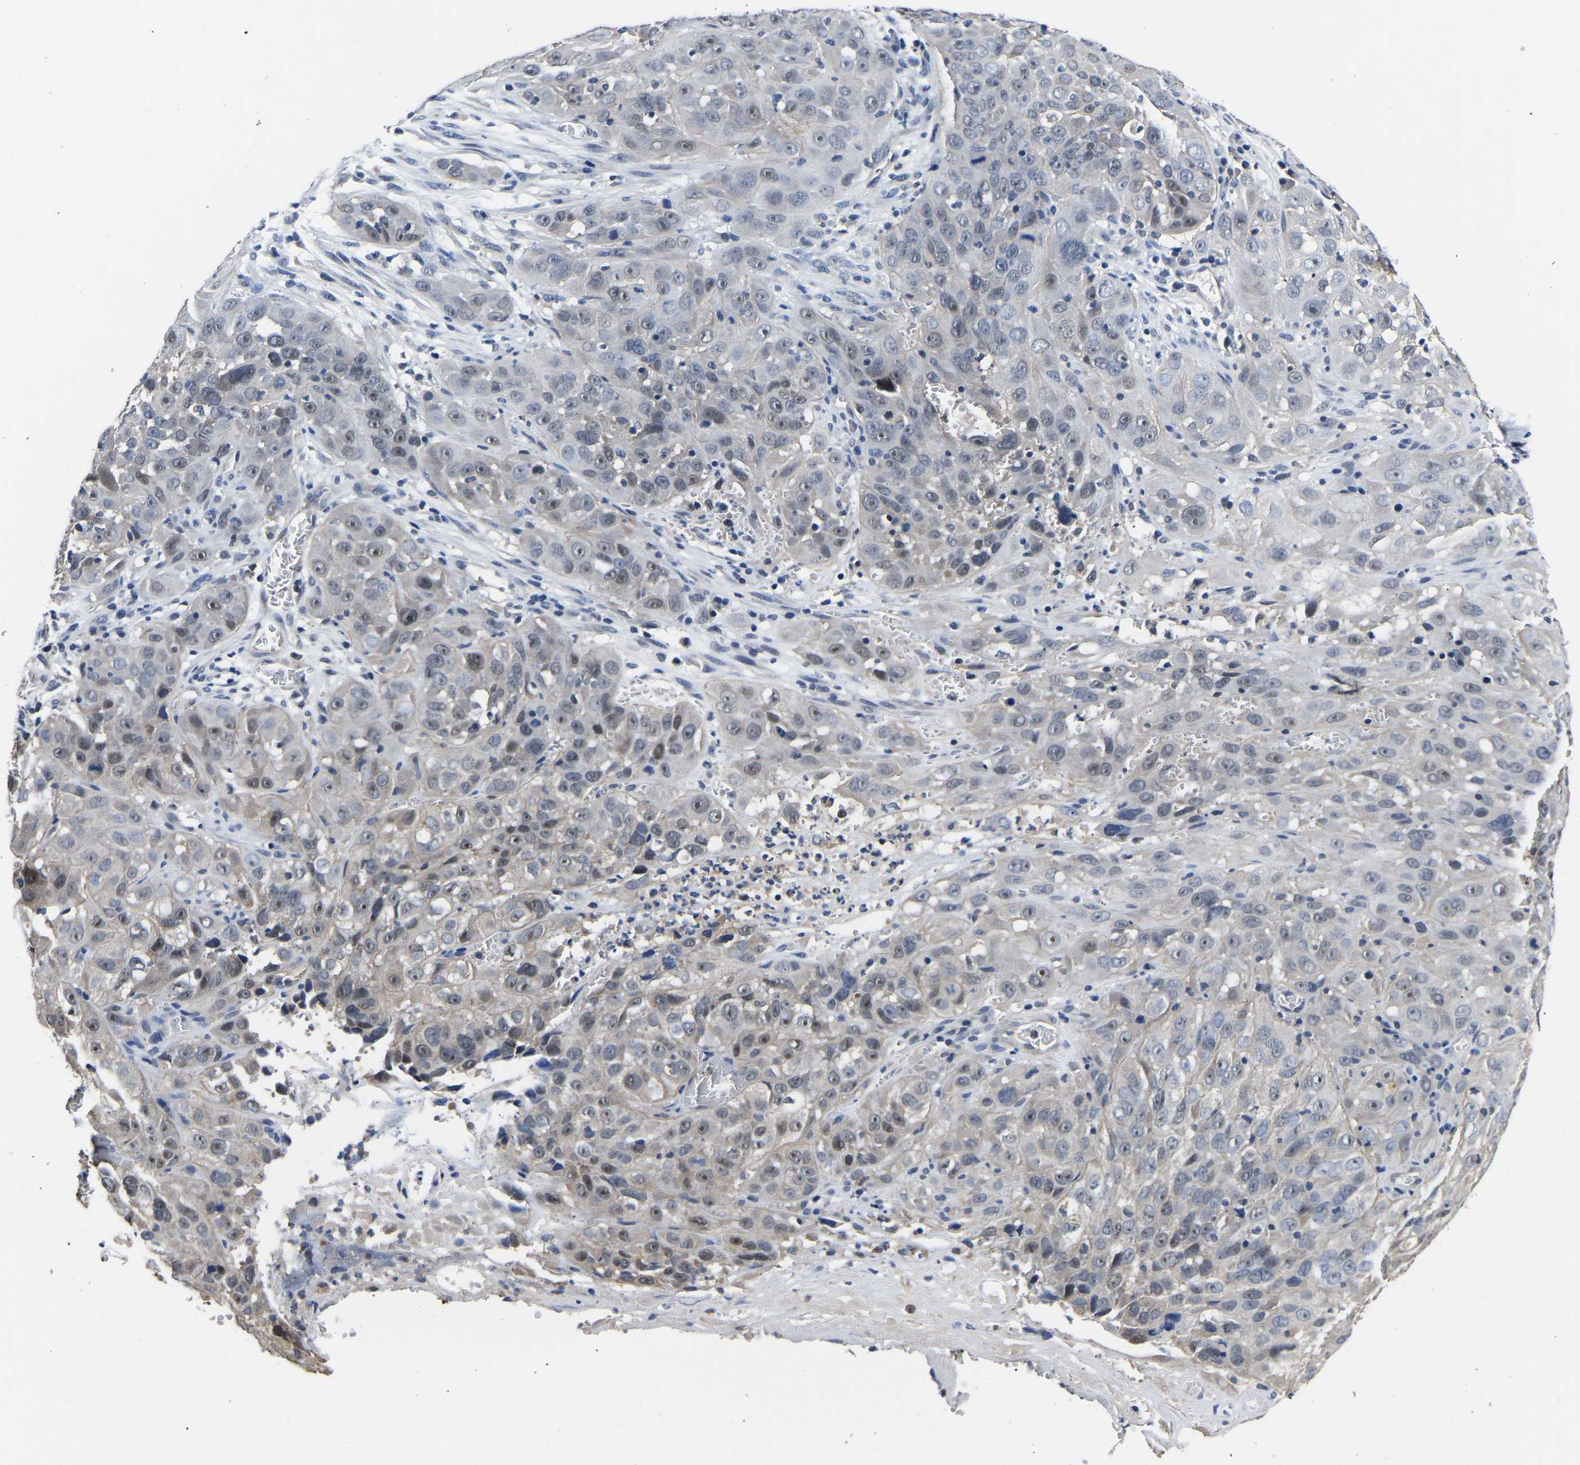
{"staining": {"intensity": "weak", "quantity": "<25%", "location": "nuclear"}, "tissue": "cervical cancer", "cell_type": "Tumor cells", "image_type": "cancer", "snomed": [{"axis": "morphology", "description": "Squamous cell carcinoma, NOS"}, {"axis": "topography", "description": "Cervix"}], "caption": "Tumor cells are negative for protein expression in human cervical cancer (squamous cell carcinoma).", "gene": "METTL16", "patient": {"sex": "female", "age": 32}}